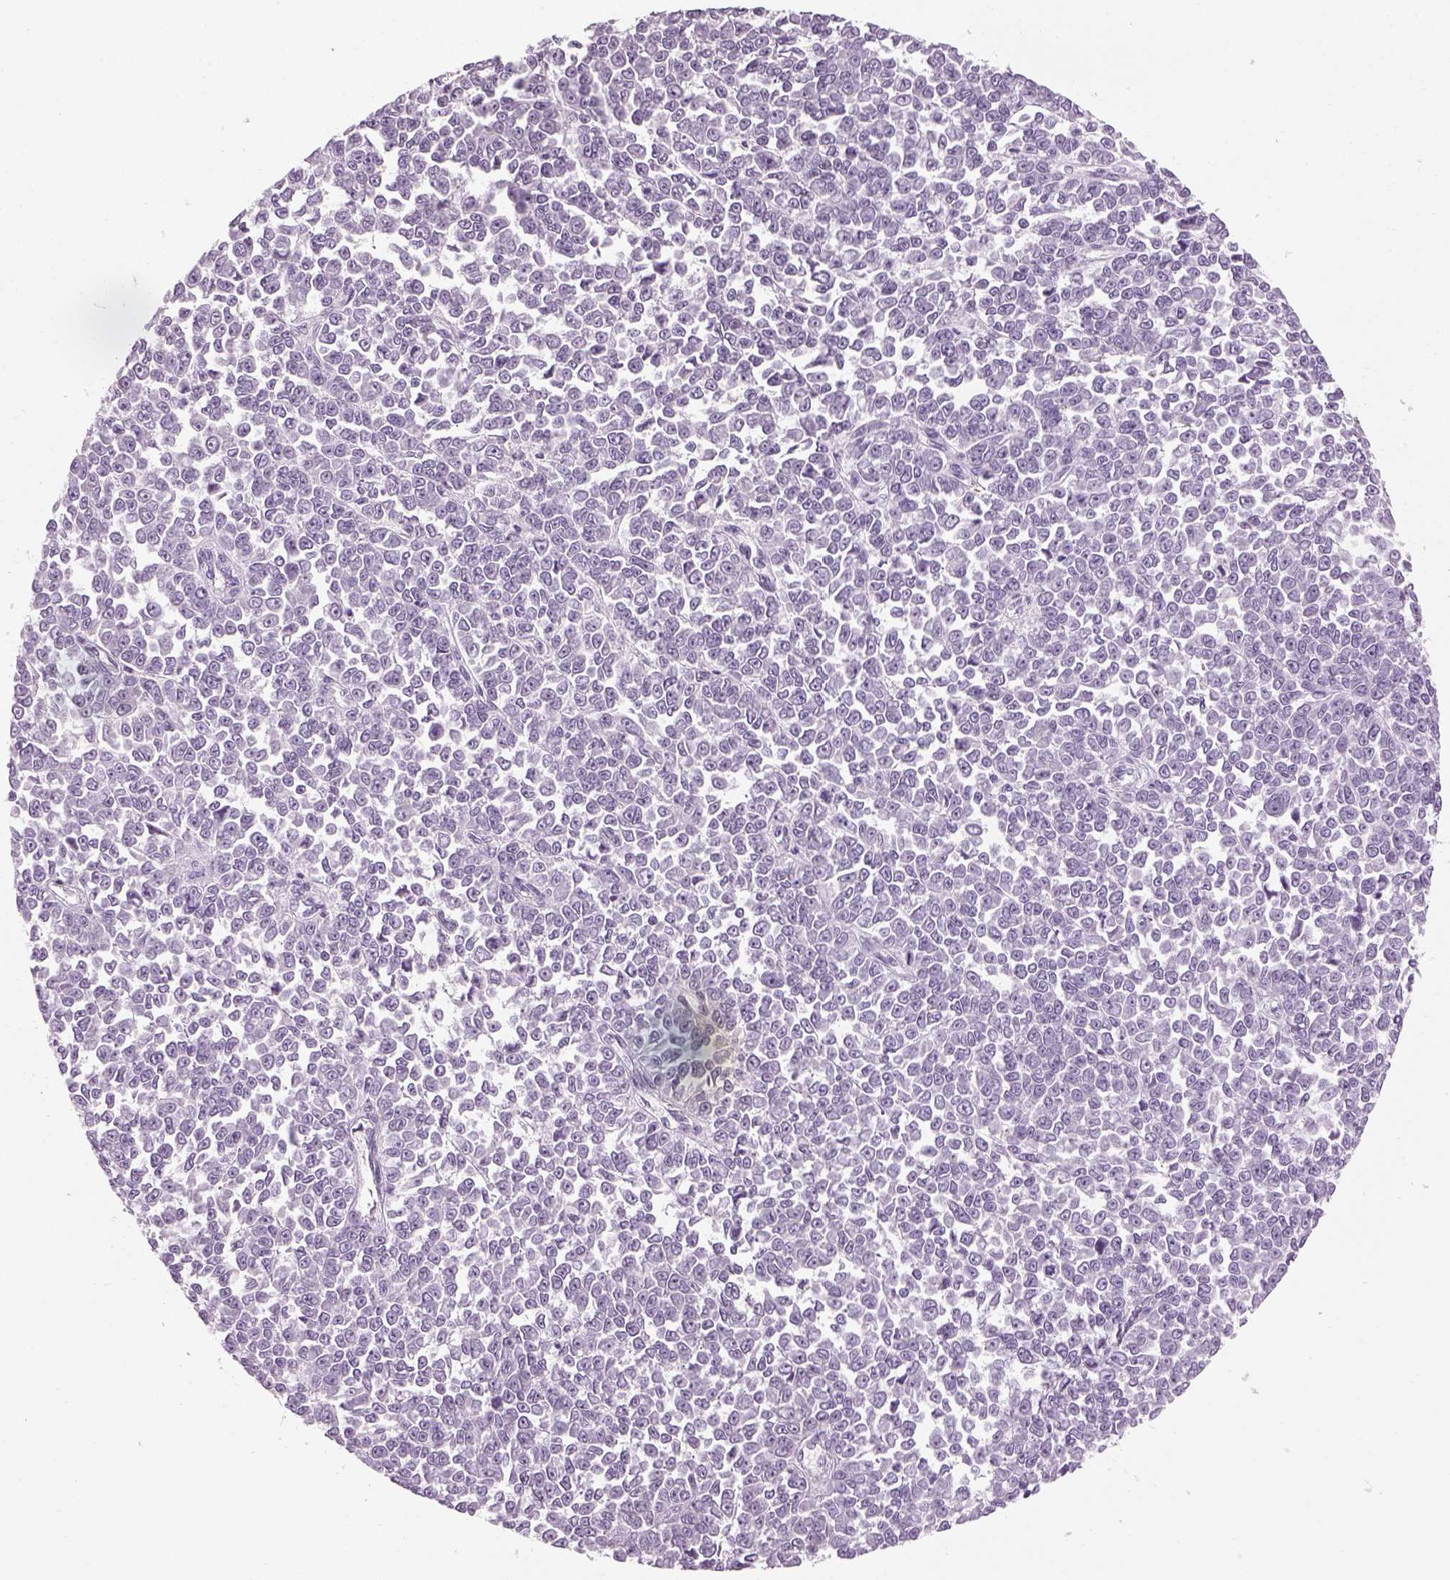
{"staining": {"intensity": "negative", "quantity": "none", "location": "none"}, "tissue": "melanoma", "cell_type": "Tumor cells", "image_type": "cancer", "snomed": [{"axis": "morphology", "description": "Malignant melanoma, NOS"}, {"axis": "topography", "description": "Skin"}], "caption": "This is a photomicrograph of immunohistochemistry staining of malignant melanoma, which shows no staining in tumor cells.", "gene": "SAG", "patient": {"sex": "female", "age": 95}}